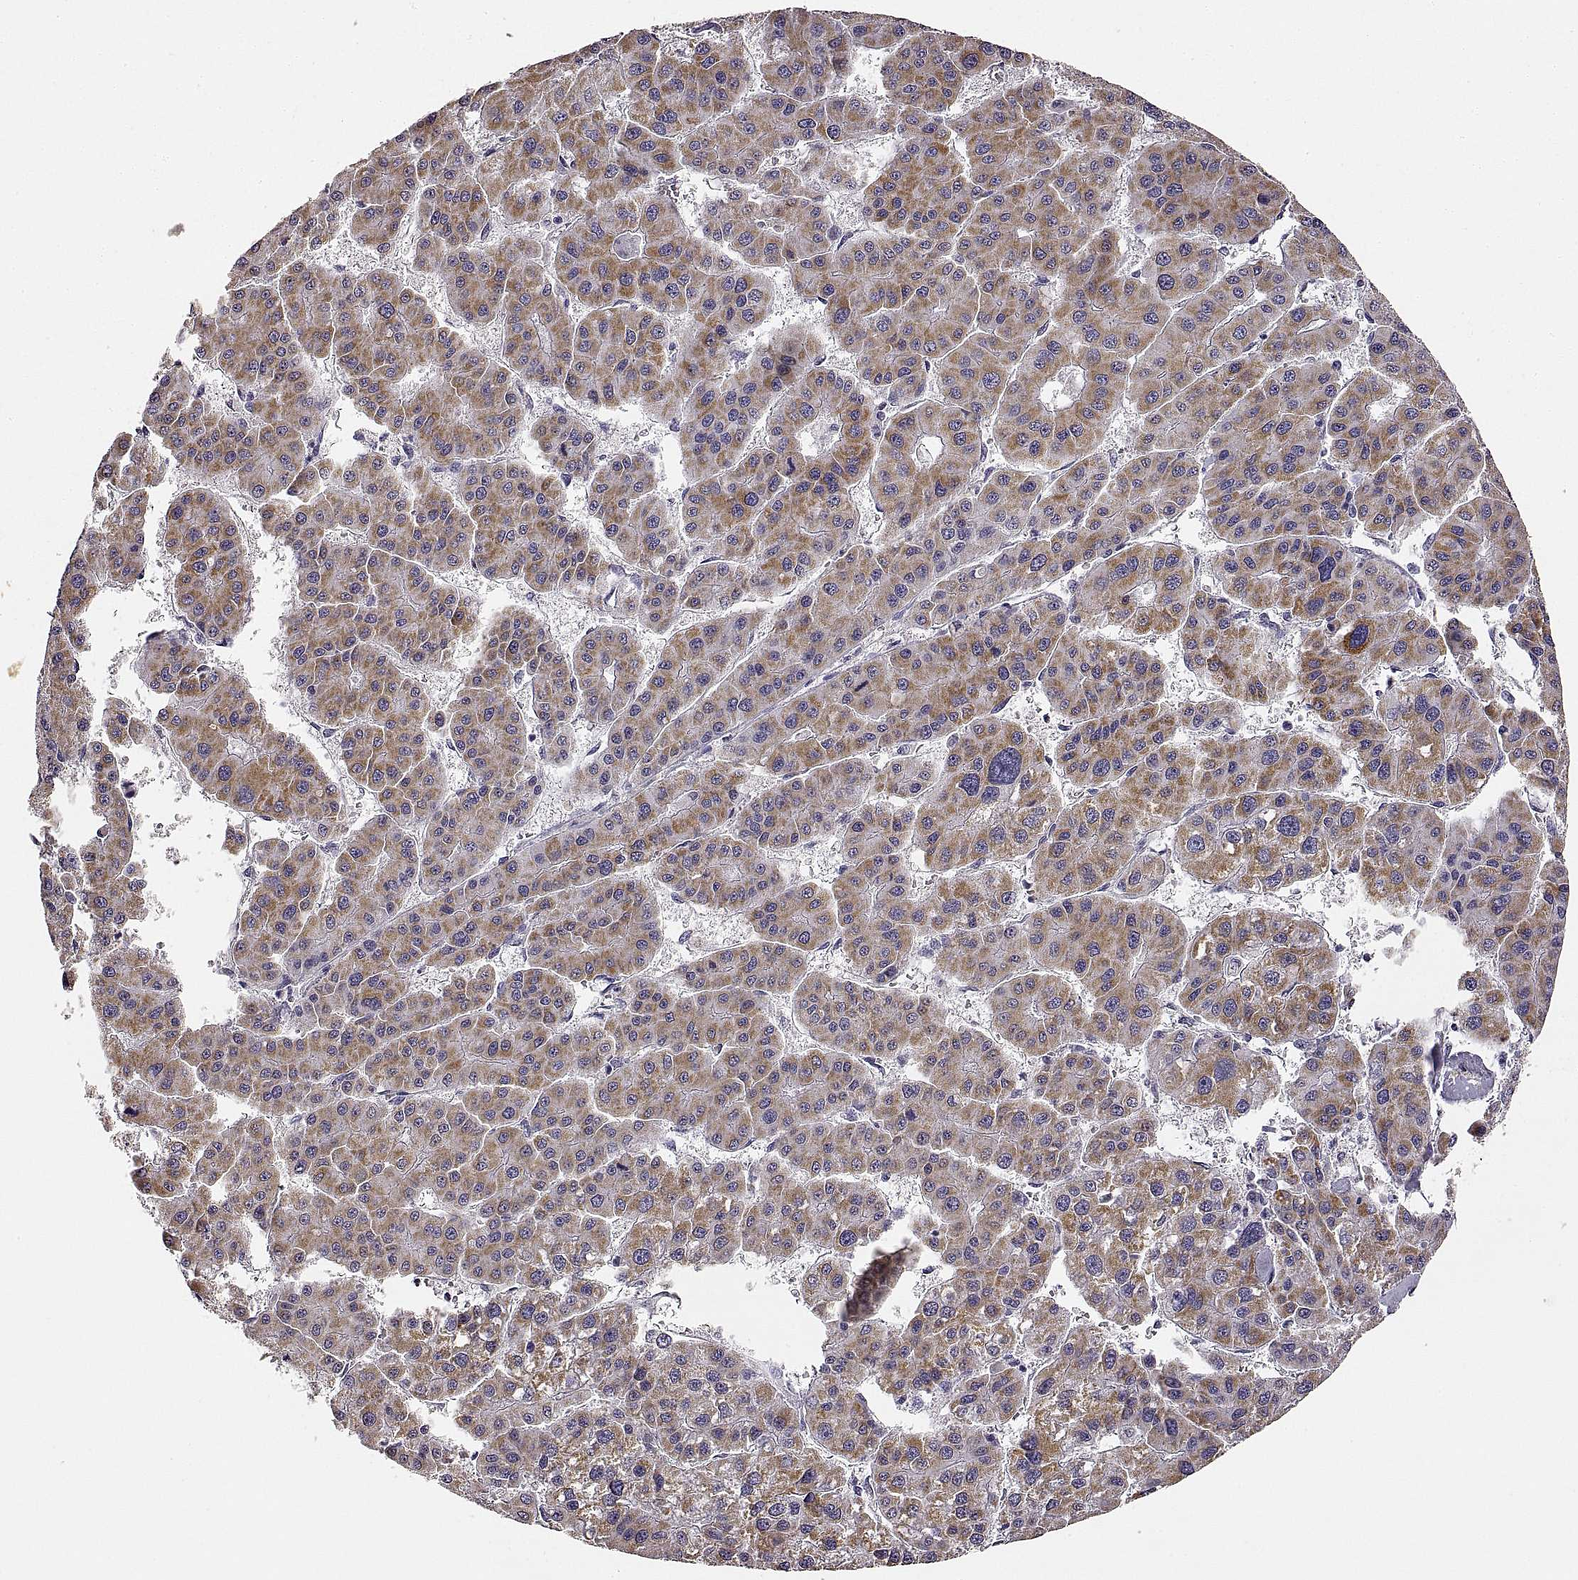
{"staining": {"intensity": "weak", "quantity": ">75%", "location": "cytoplasmic/membranous"}, "tissue": "liver cancer", "cell_type": "Tumor cells", "image_type": "cancer", "snomed": [{"axis": "morphology", "description": "Carcinoma, Hepatocellular, NOS"}, {"axis": "topography", "description": "Liver"}], "caption": "Immunohistochemical staining of human liver cancer exhibits low levels of weak cytoplasmic/membranous staining in about >75% of tumor cells.", "gene": "RDH13", "patient": {"sex": "male", "age": 73}}